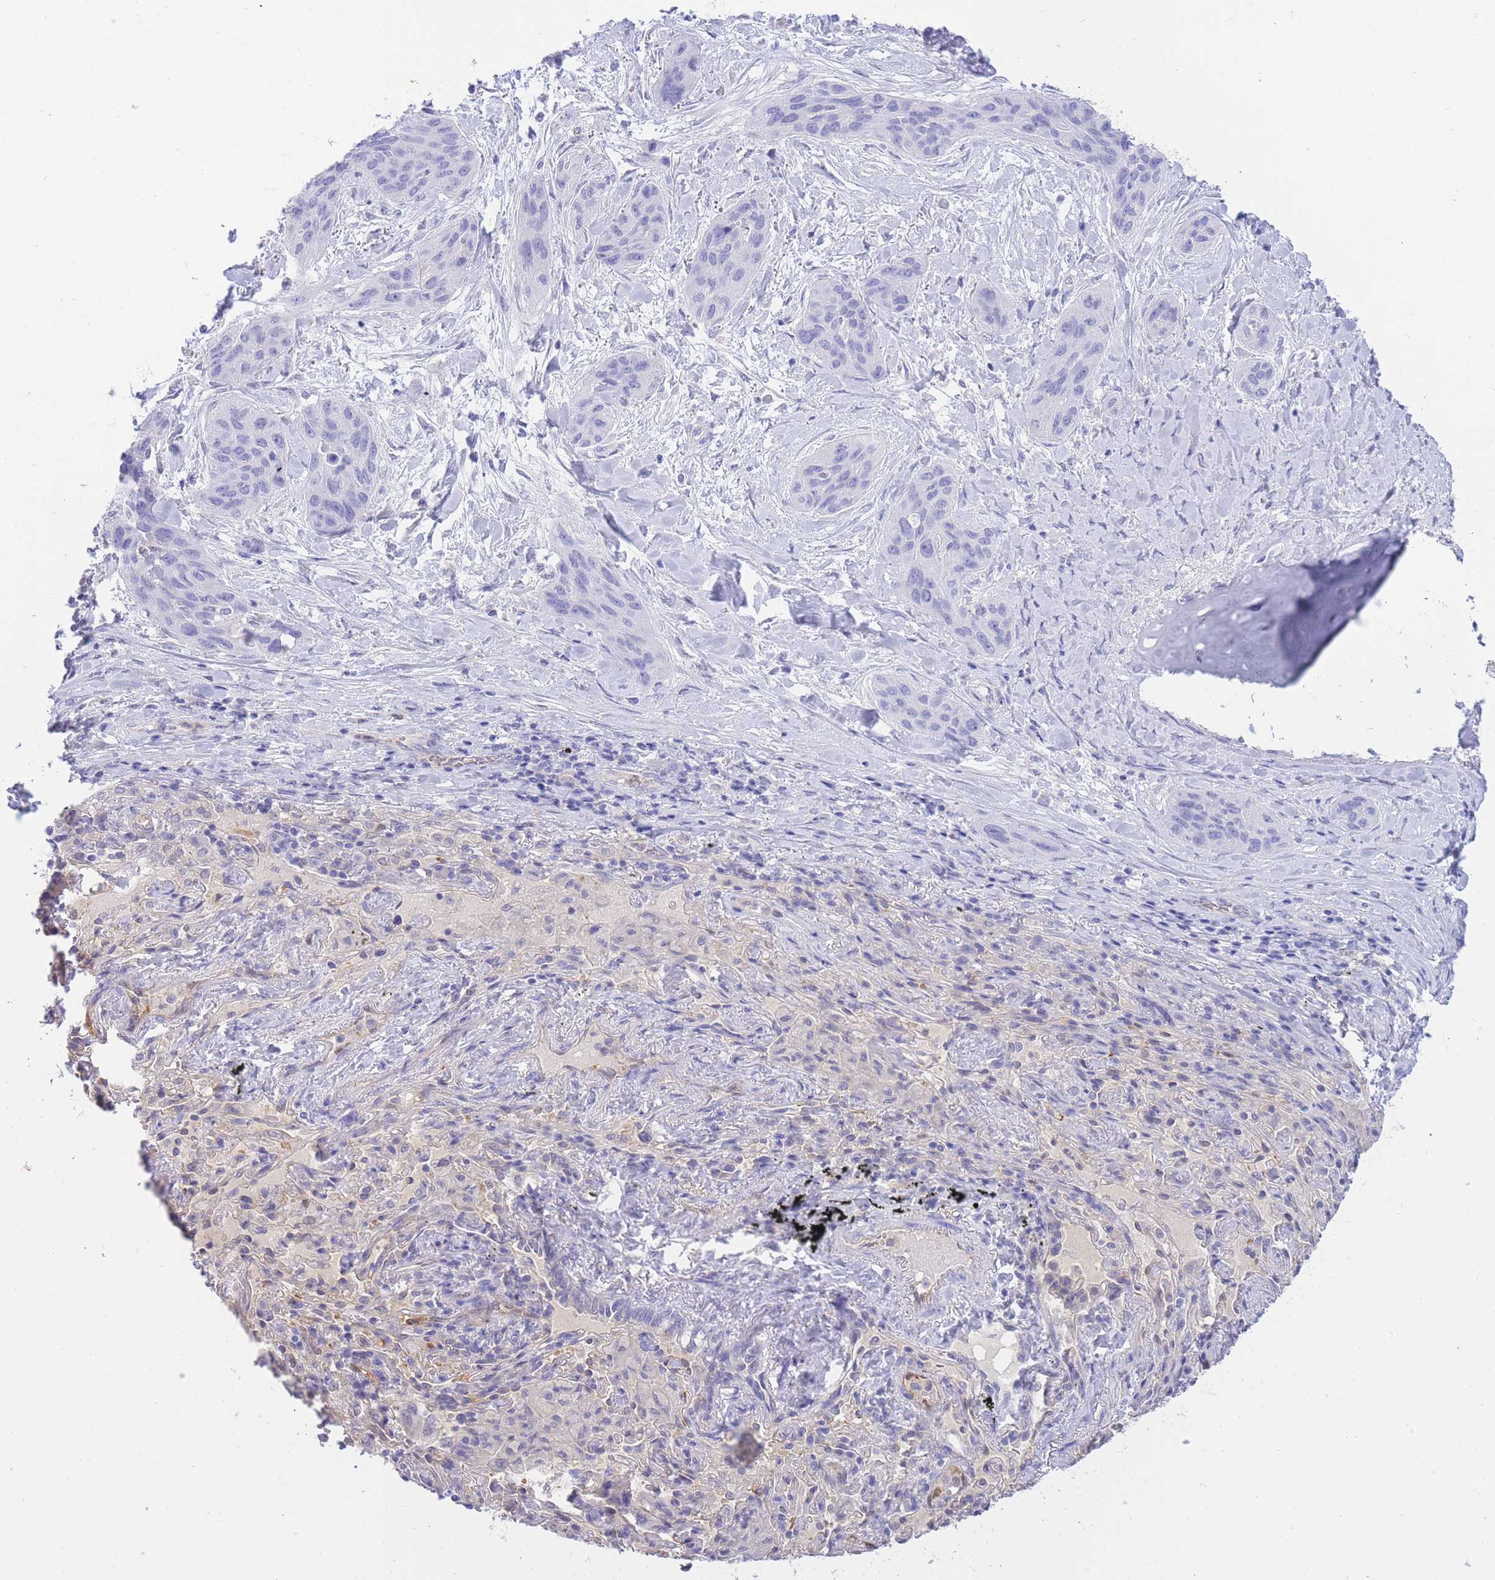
{"staining": {"intensity": "negative", "quantity": "none", "location": "none"}, "tissue": "lung cancer", "cell_type": "Tumor cells", "image_type": "cancer", "snomed": [{"axis": "morphology", "description": "Squamous cell carcinoma, NOS"}, {"axis": "topography", "description": "Lung"}], "caption": "The micrograph shows no staining of tumor cells in lung cancer.", "gene": "SULT1A1", "patient": {"sex": "female", "age": 70}}